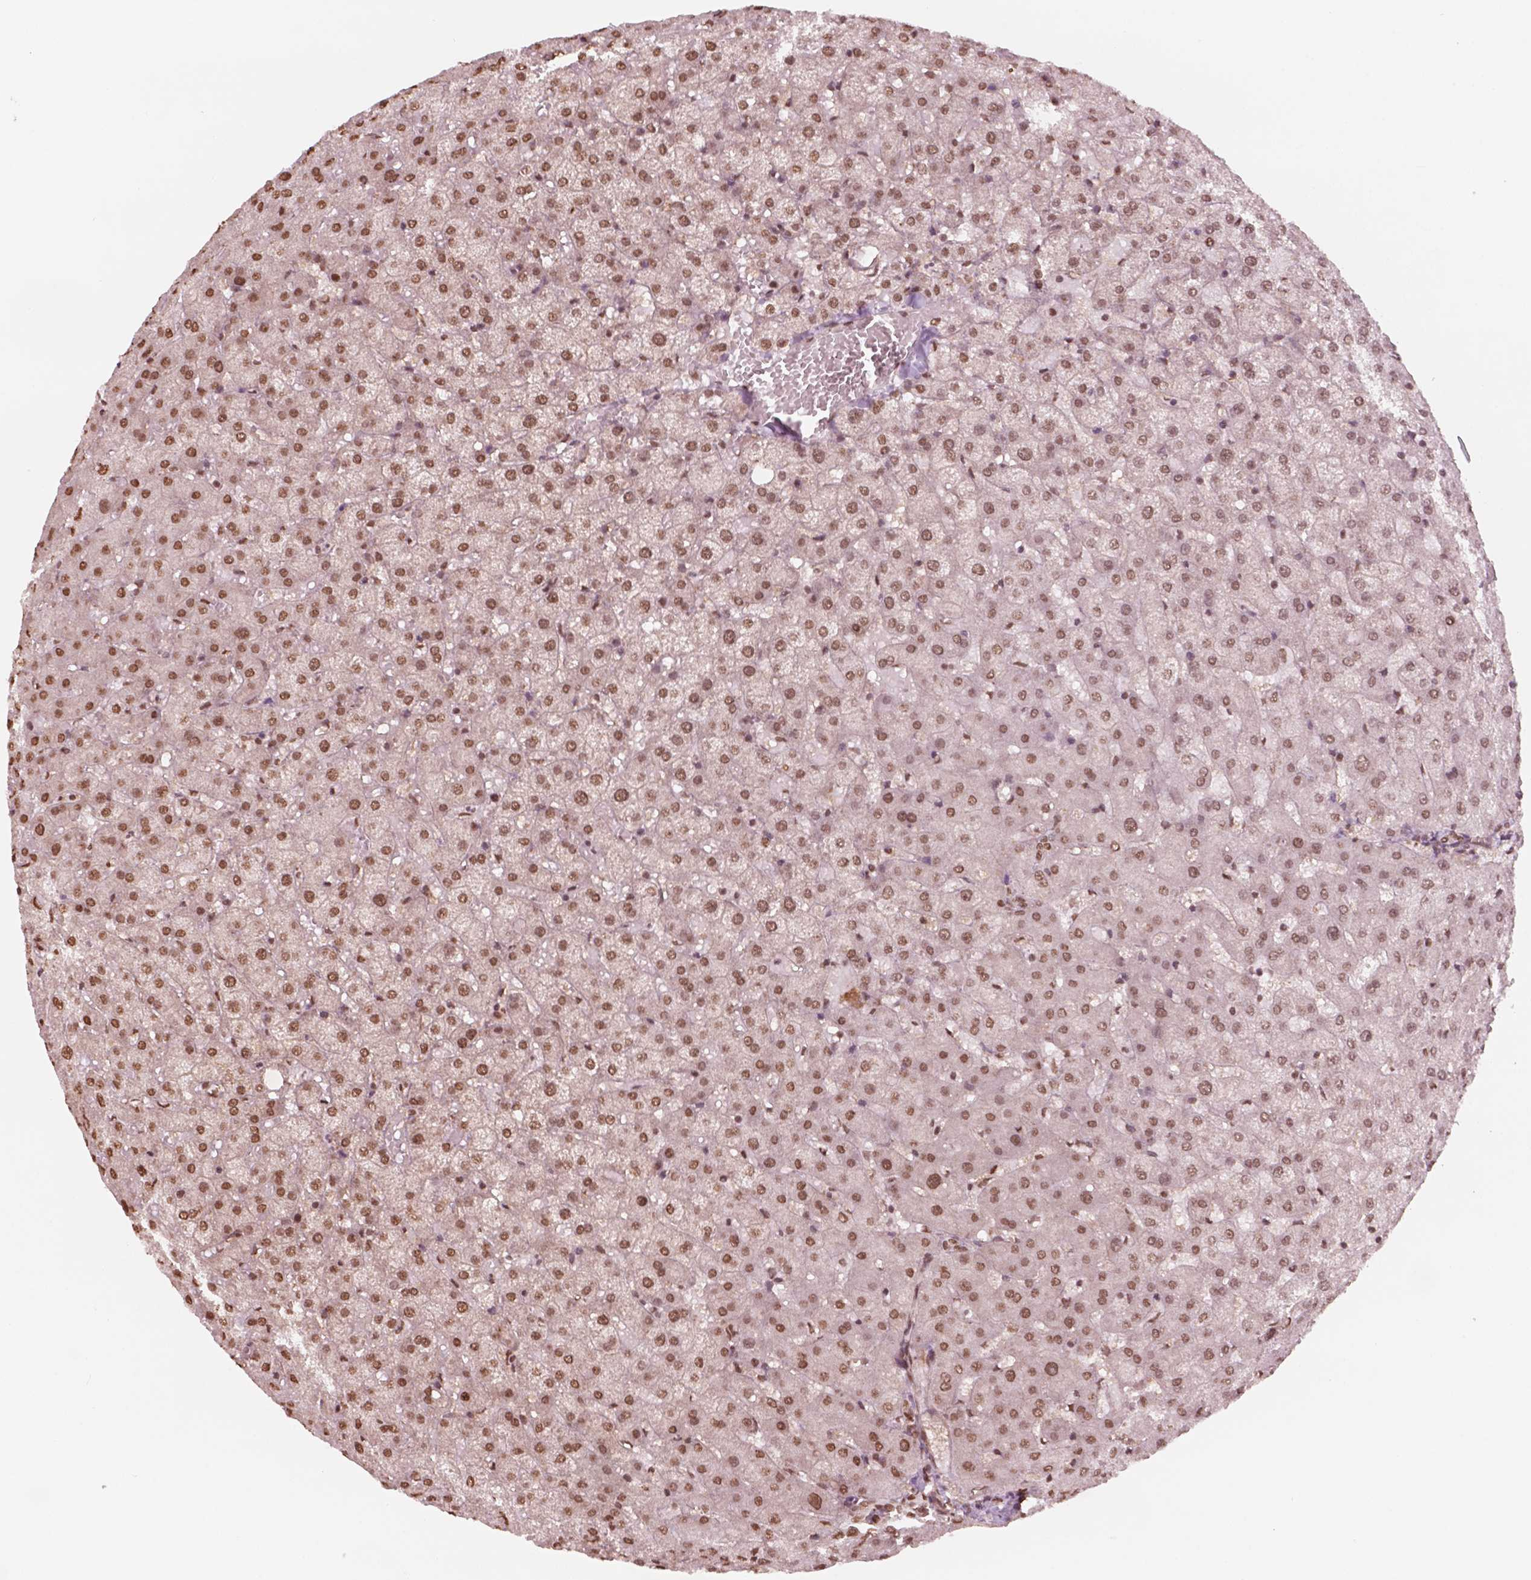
{"staining": {"intensity": "moderate", "quantity": ">75%", "location": "nuclear"}, "tissue": "liver", "cell_type": "Cholangiocytes", "image_type": "normal", "snomed": [{"axis": "morphology", "description": "Normal tissue, NOS"}, {"axis": "topography", "description": "Liver"}], "caption": "Benign liver reveals moderate nuclear expression in about >75% of cholangiocytes, visualized by immunohistochemistry. (DAB IHC, brown staining for protein, blue staining for nuclei).", "gene": "GTF3C5", "patient": {"sex": "female", "age": 50}}